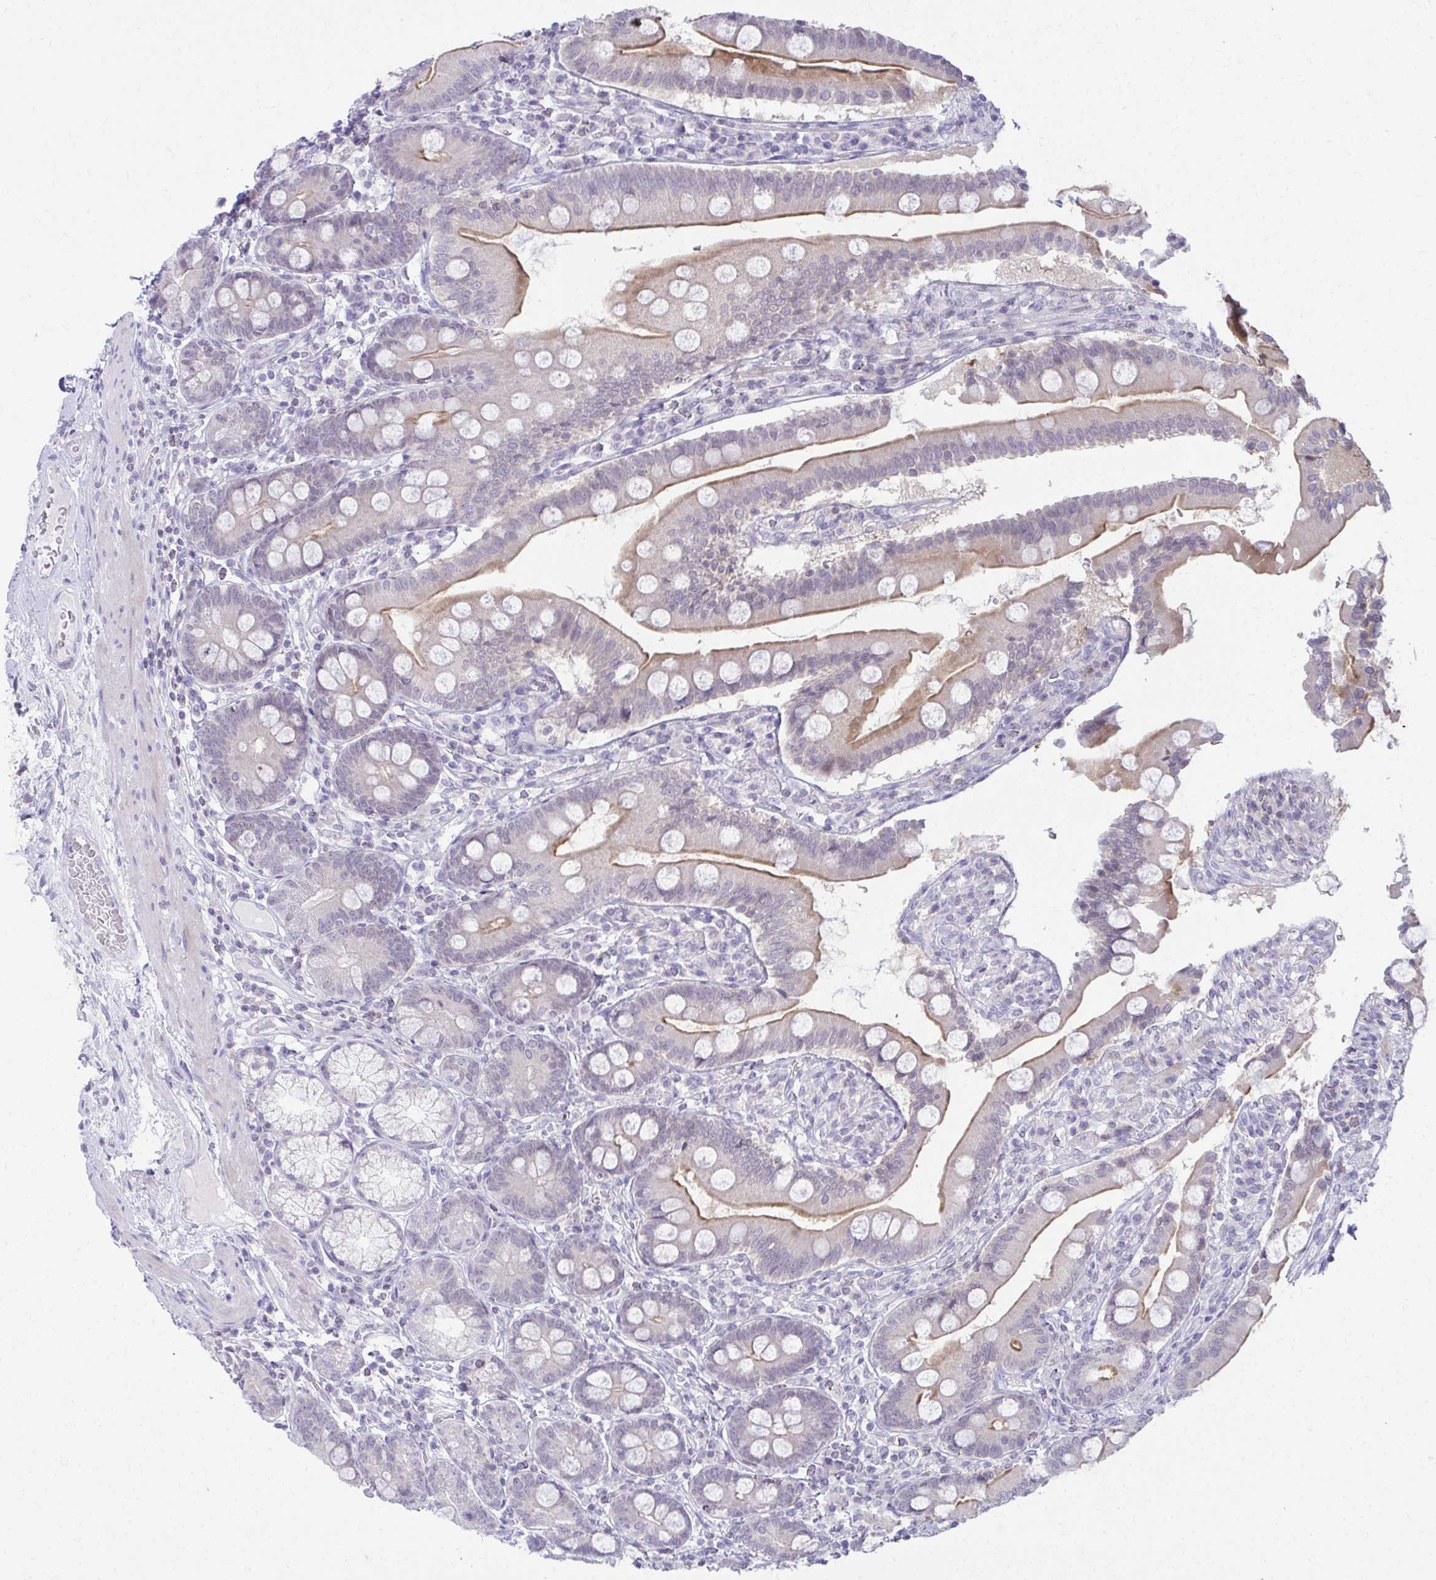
{"staining": {"intensity": "moderate", "quantity": "25%-75%", "location": "cytoplasmic/membranous"}, "tissue": "duodenum", "cell_type": "Glandular cells", "image_type": "normal", "snomed": [{"axis": "morphology", "description": "Normal tissue, NOS"}, {"axis": "topography", "description": "Duodenum"}], "caption": "A medium amount of moderate cytoplasmic/membranous positivity is present in approximately 25%-75% of glandular cells in unremarkable duodenum.", "gene": "OR7A5", "patient": {"sex": "female", "age": 67}}